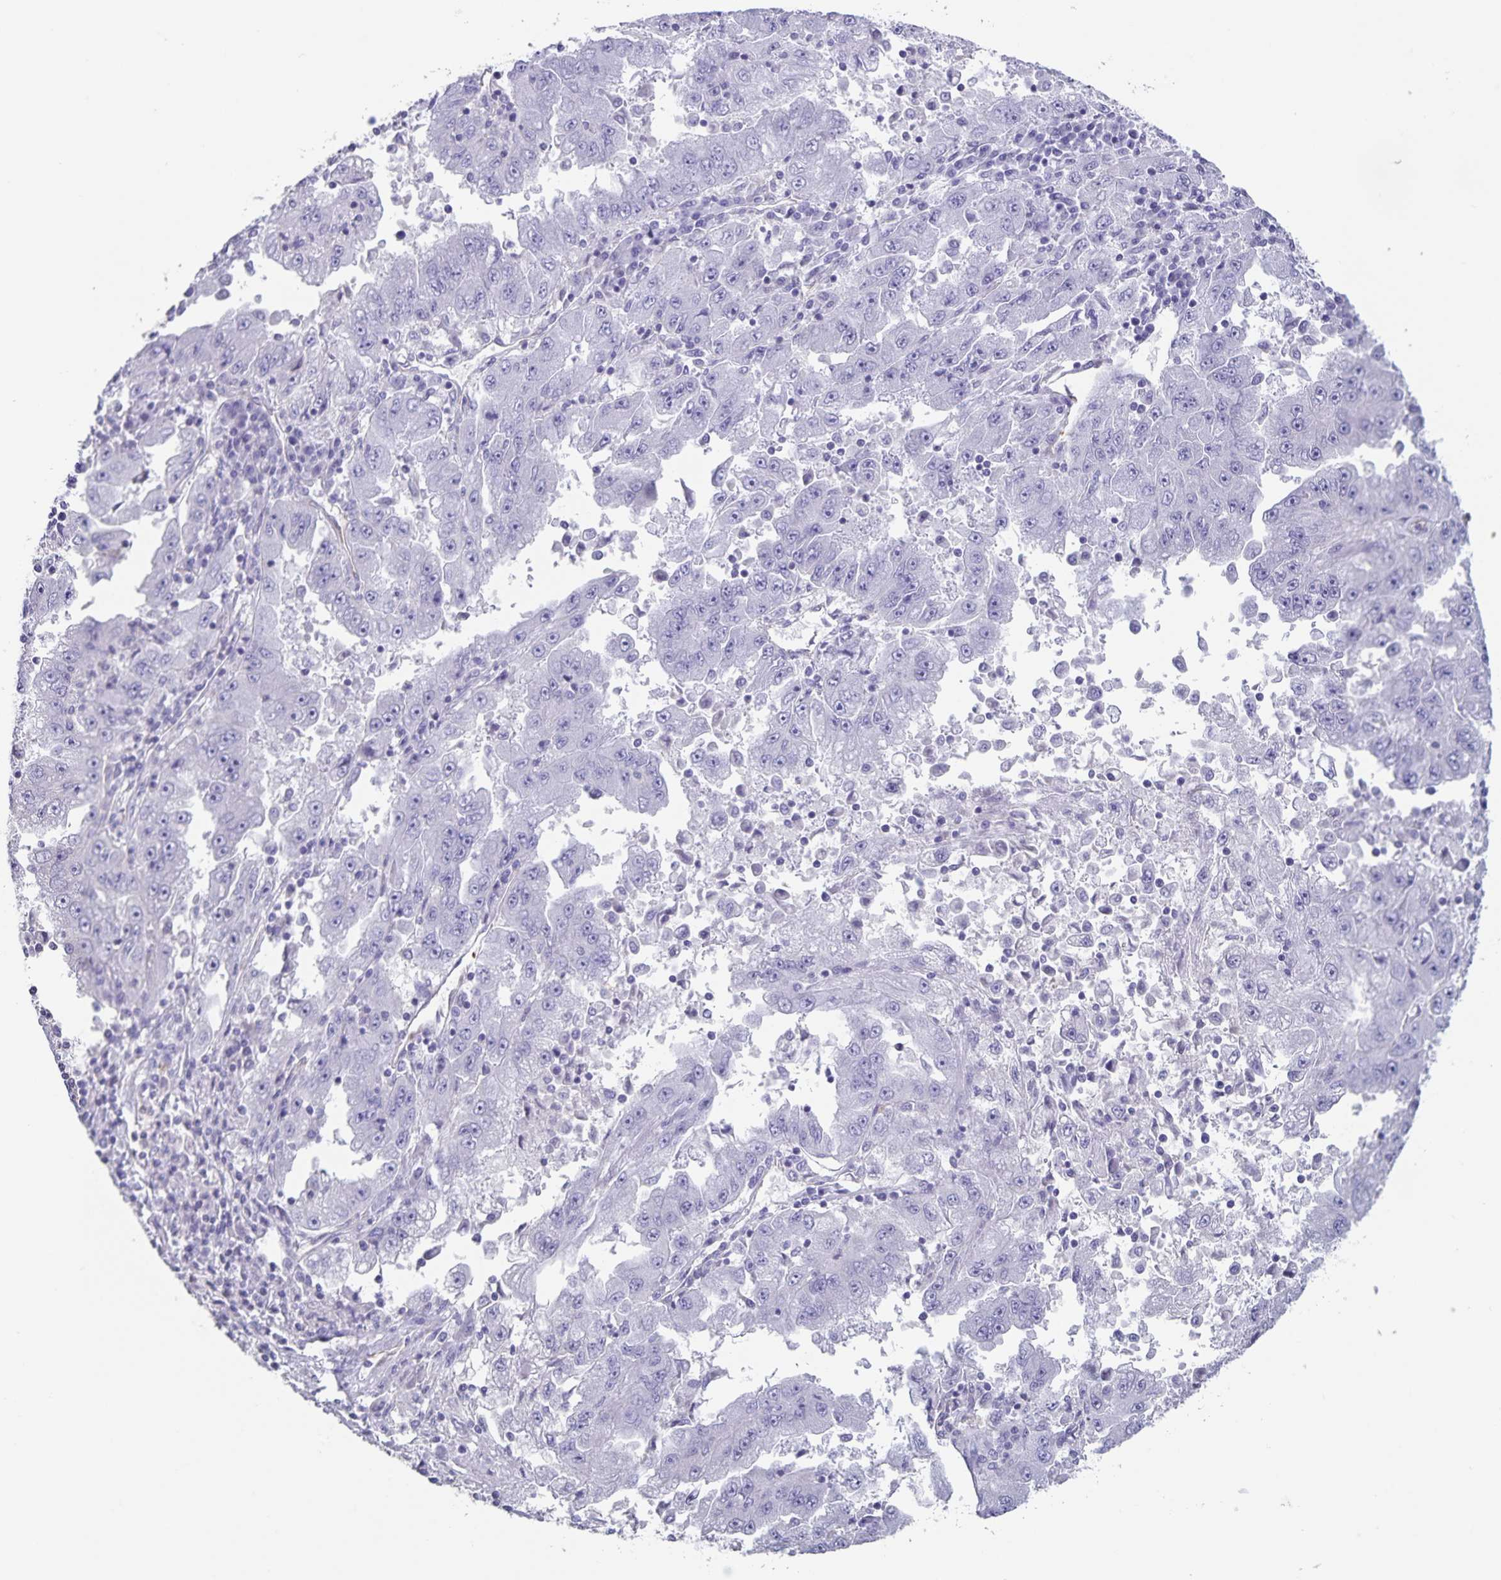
{"staining": {"intensity": "negative", "quantity": "none", "location": "none"}, "tissue": "lung cancer", "cell_type": "Tumor cells", "image_type": "cancer", "snomed": [{"axis": "morphology", "description": "Adenocarcinoma, NOS"}, {"axis": "morphology", "description": "Adenocarcinoma primary or metastatic"}, {"axis": "topography", "description": "Lung"}], "caption": "There is no significant expression in tumor cells of adenocarcinoma (lung).", "gene": "SYNM", "patient": {"sex": "male", "age": 74}}